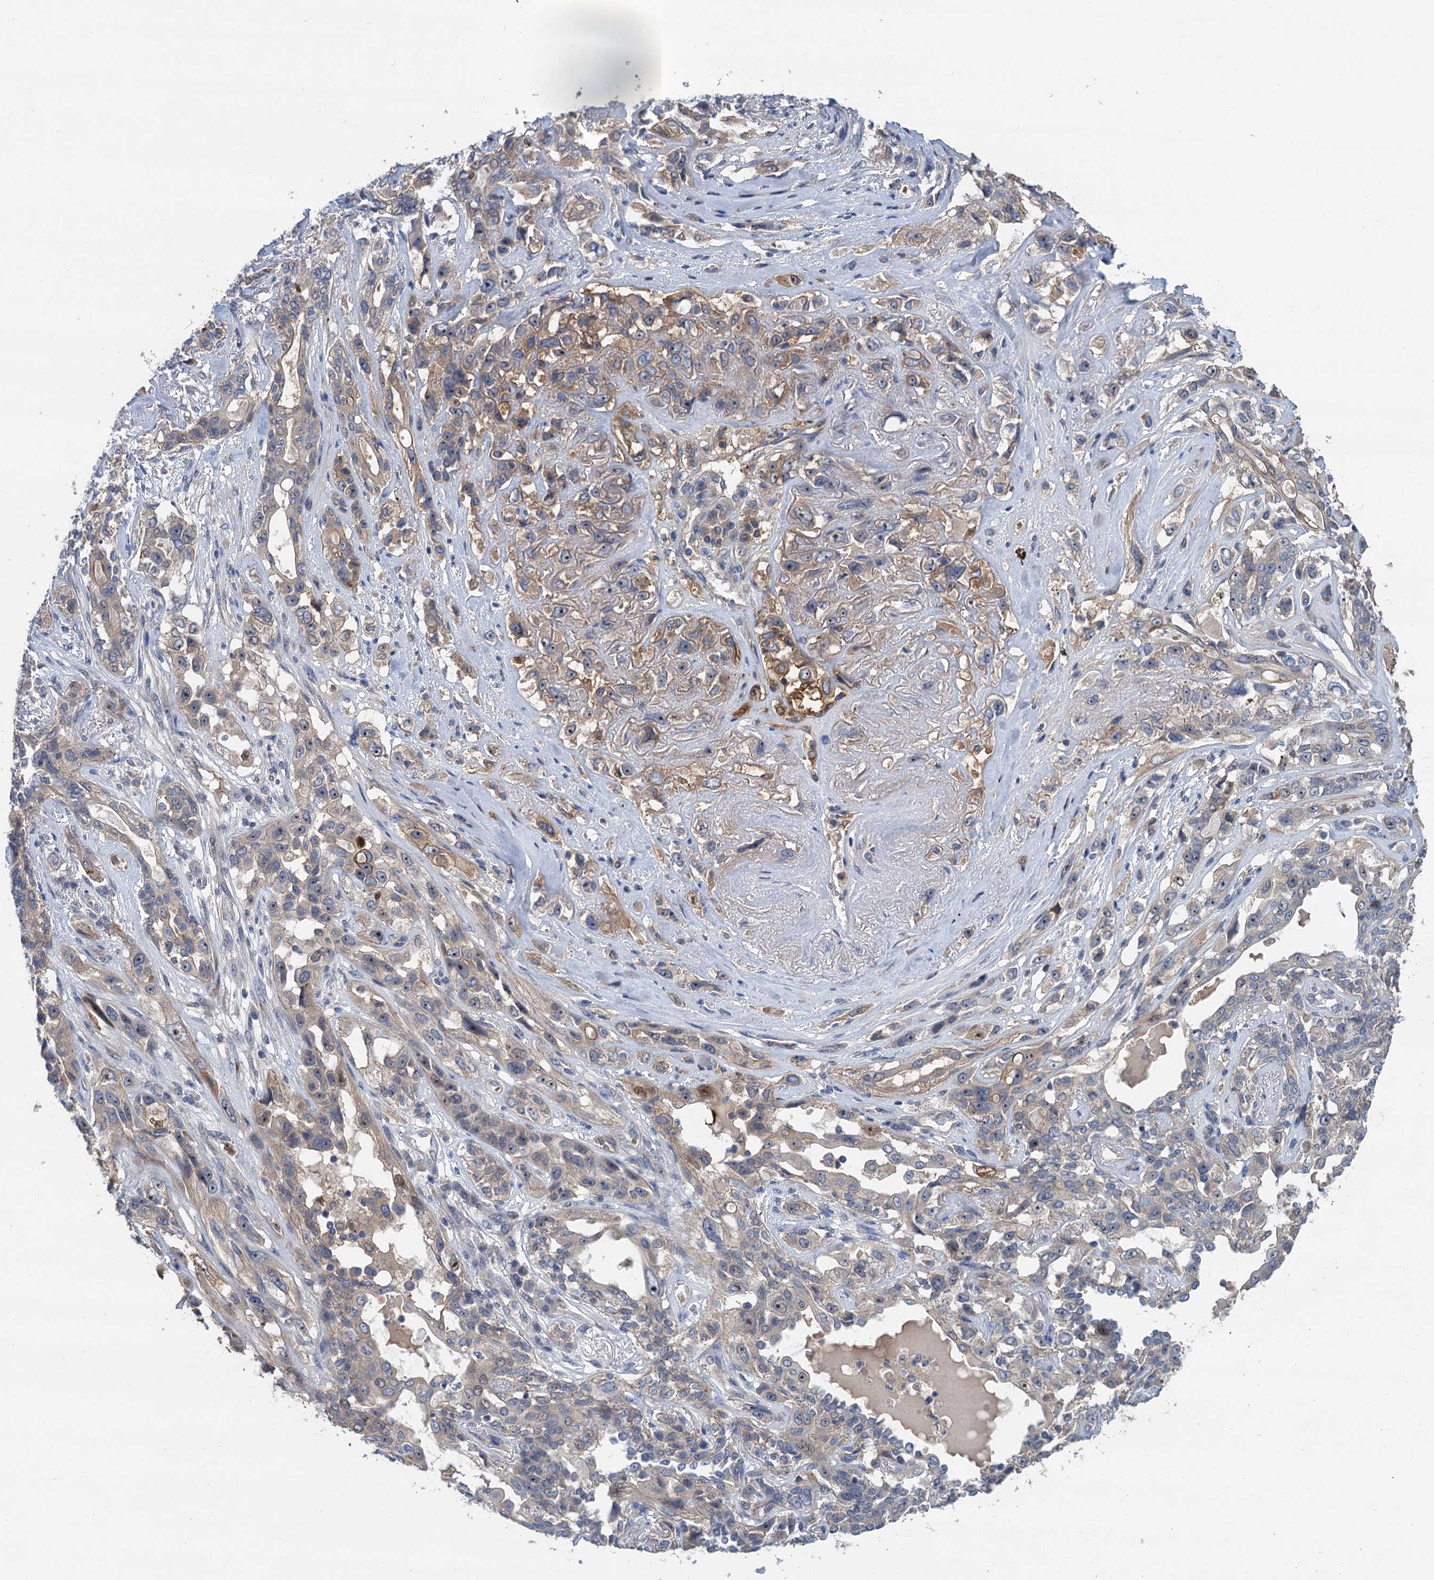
{"staining": {"intensity": "weak", "quantity": "<25%", "location": "cytoplasmic/membranous"}, "tissue": "lung cancer", "cell_type": "Tumor cells", "image_type": "cancer", "snomed": [{"axis": "morphology", "description": "Squamous cell carcinoma, NOS"}, {"axis": "topography", "description": "Lung"}], "caption": "IHC image of human lung squamous cell carcinoma stained for a protein (brown), which shows no positivity in tumor cells.", "gene": "TRAF7", "patient": {"sex": "female", "age": 70}}